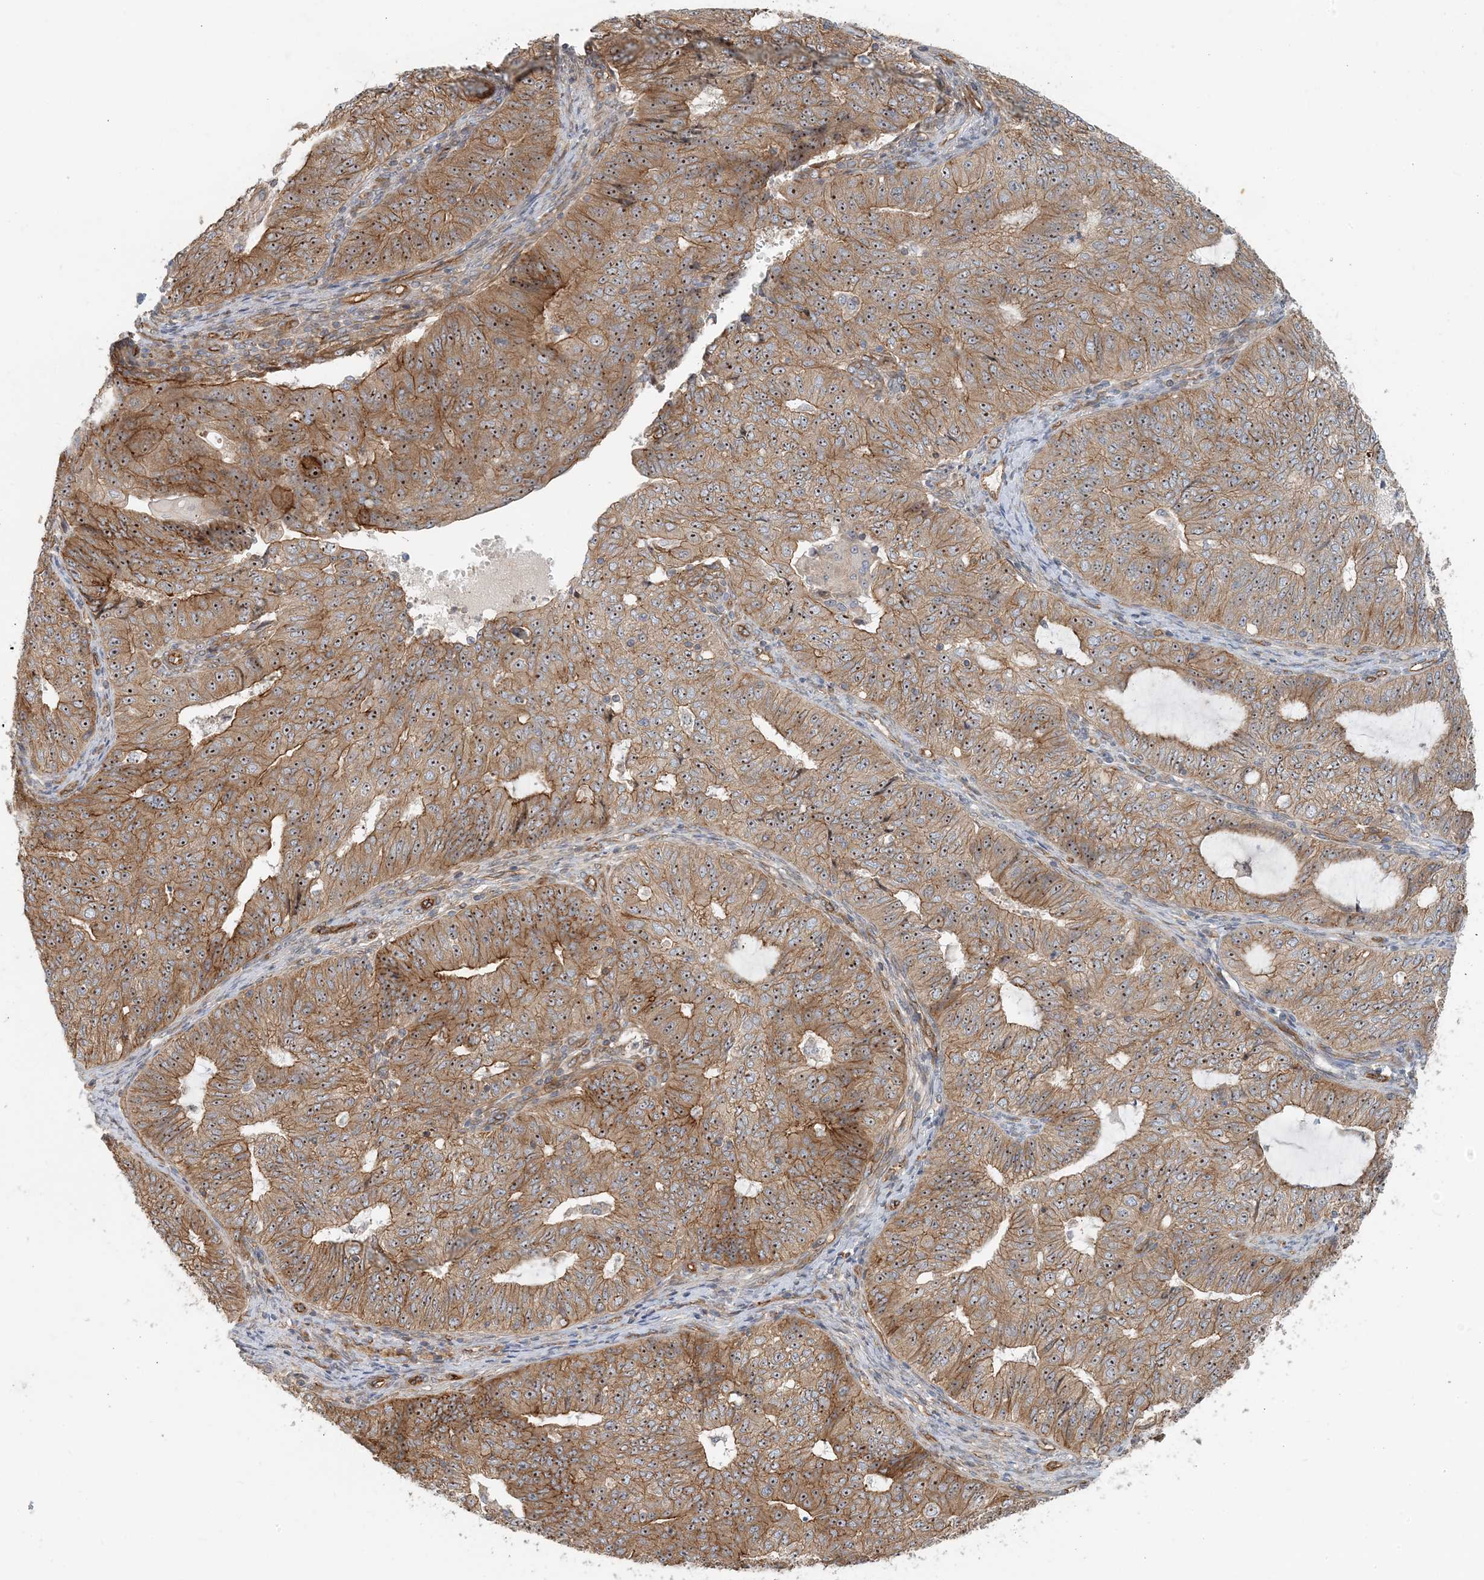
{"staining": {"intensity": "moderate", "quantity": ">75%", "location": "cytoplasmic/membranous,nuclear"}, "tissue": "endometrial cancer", "cell_type": "Tumor cells", "image_type": "cancer", "snomed": [{"axis": "morphology", "description": "Adenocarcinoma, NOS"}, {"axis": "topography", "description": "Endometrium"}], "caption": "High-magnification brightfield microscopy of endometrial adenocarcinoma stained with DAB (brown) and counterstained with hematoxylin (blue). tumor cells exhibit moderate cytoplasmic/membranous and nuclear staining is present in about>75% of cells.", "gene": "MYL5", "patient": {"sex": "female", "age": 32}}